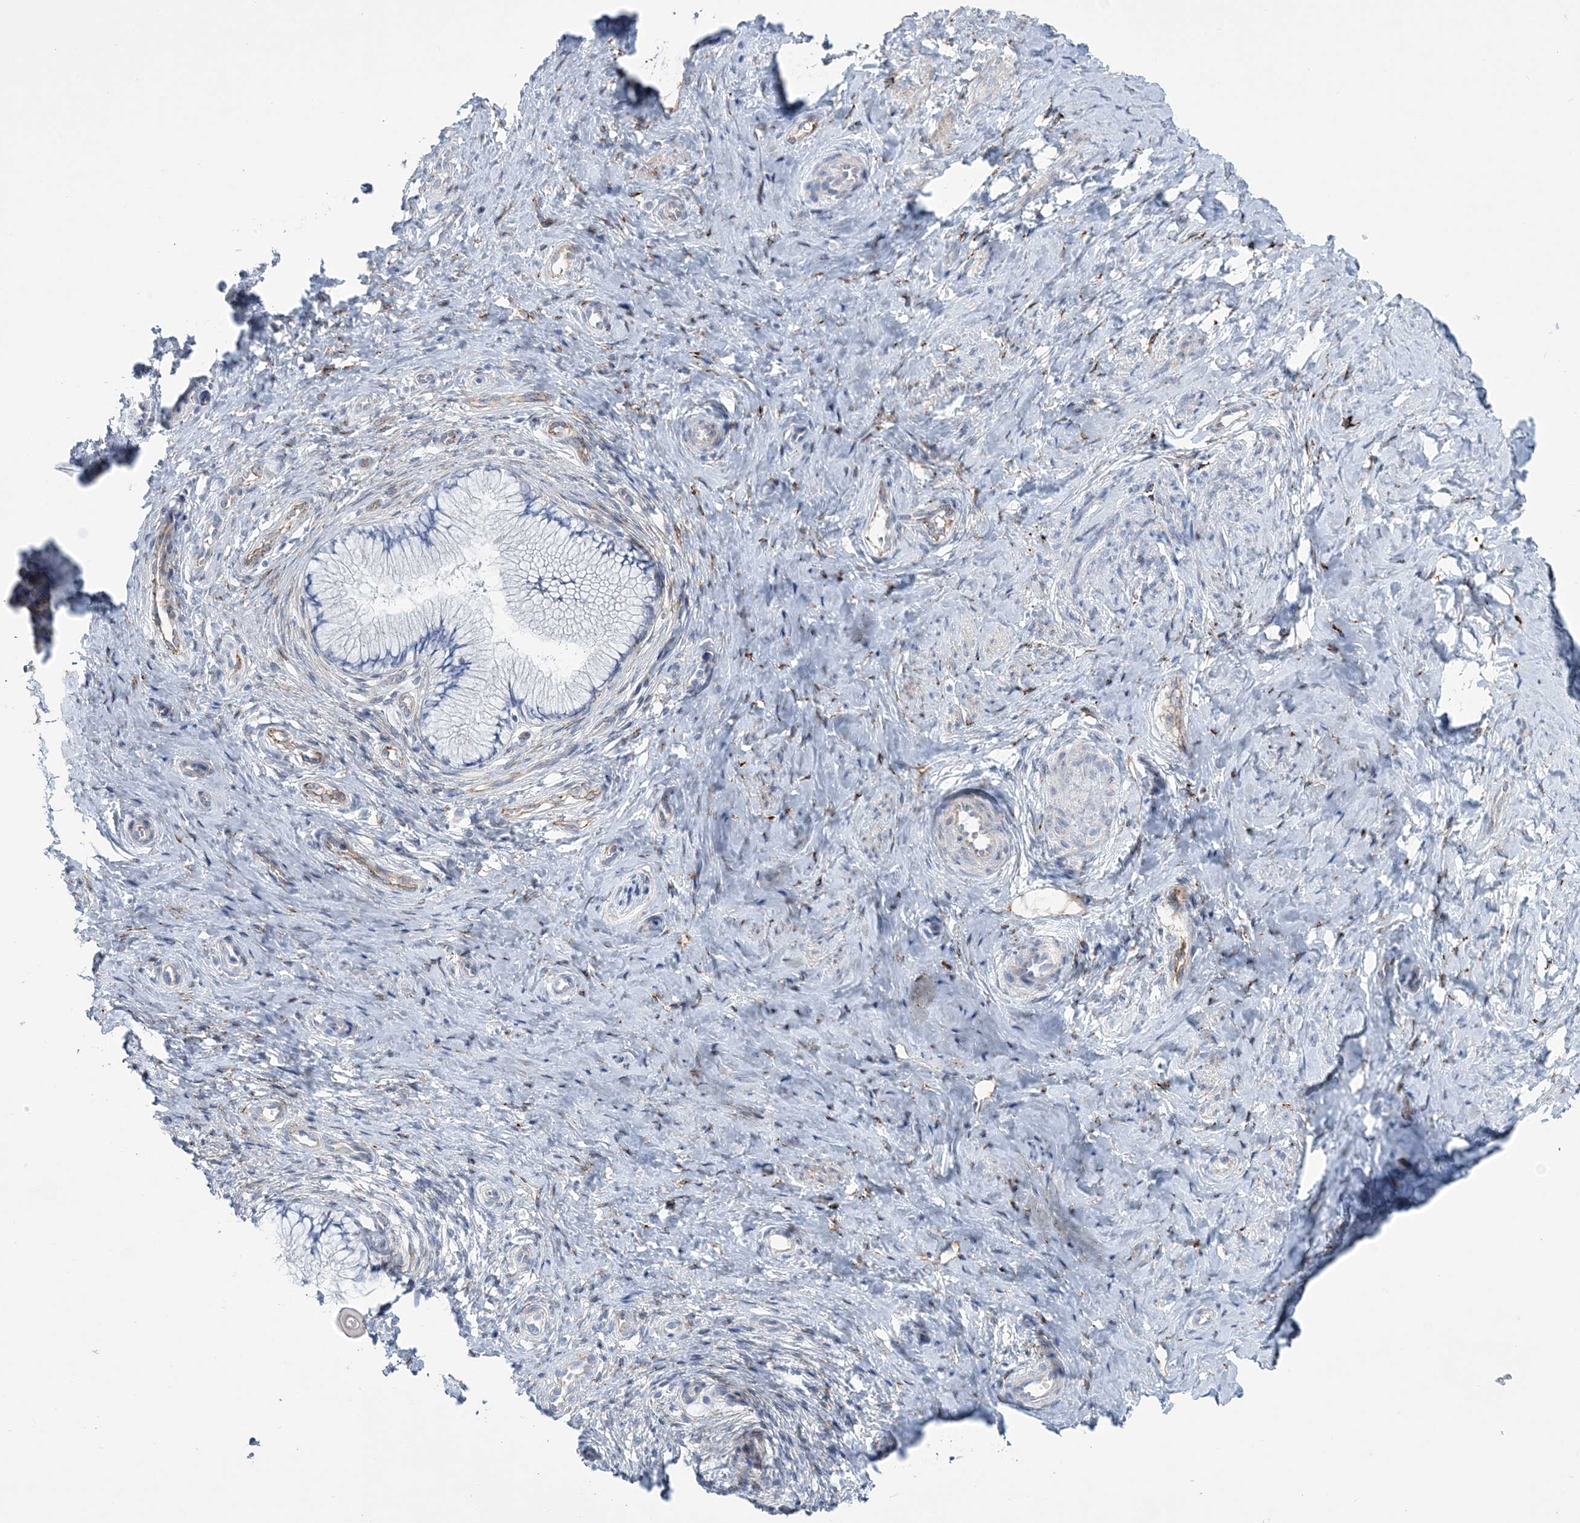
{"staining": {"intensity": "negative", "quantity": "none", "location": "none"}, "tissue": "cervix", "cell_type": "Glandular cells", "image_type": "normal", "snomed": [{"axis": "morphology", "description": "Normal tissue, NOS"}, {"axis": "topography", "description": "Cervix"}], "caption": "This is a histopathology image of IHC staining of unremarkable cervix, which shows no expression in glandular cells.", "gene": "RAB11FIP5", "patient": {"sex": "female", "age": 36}}